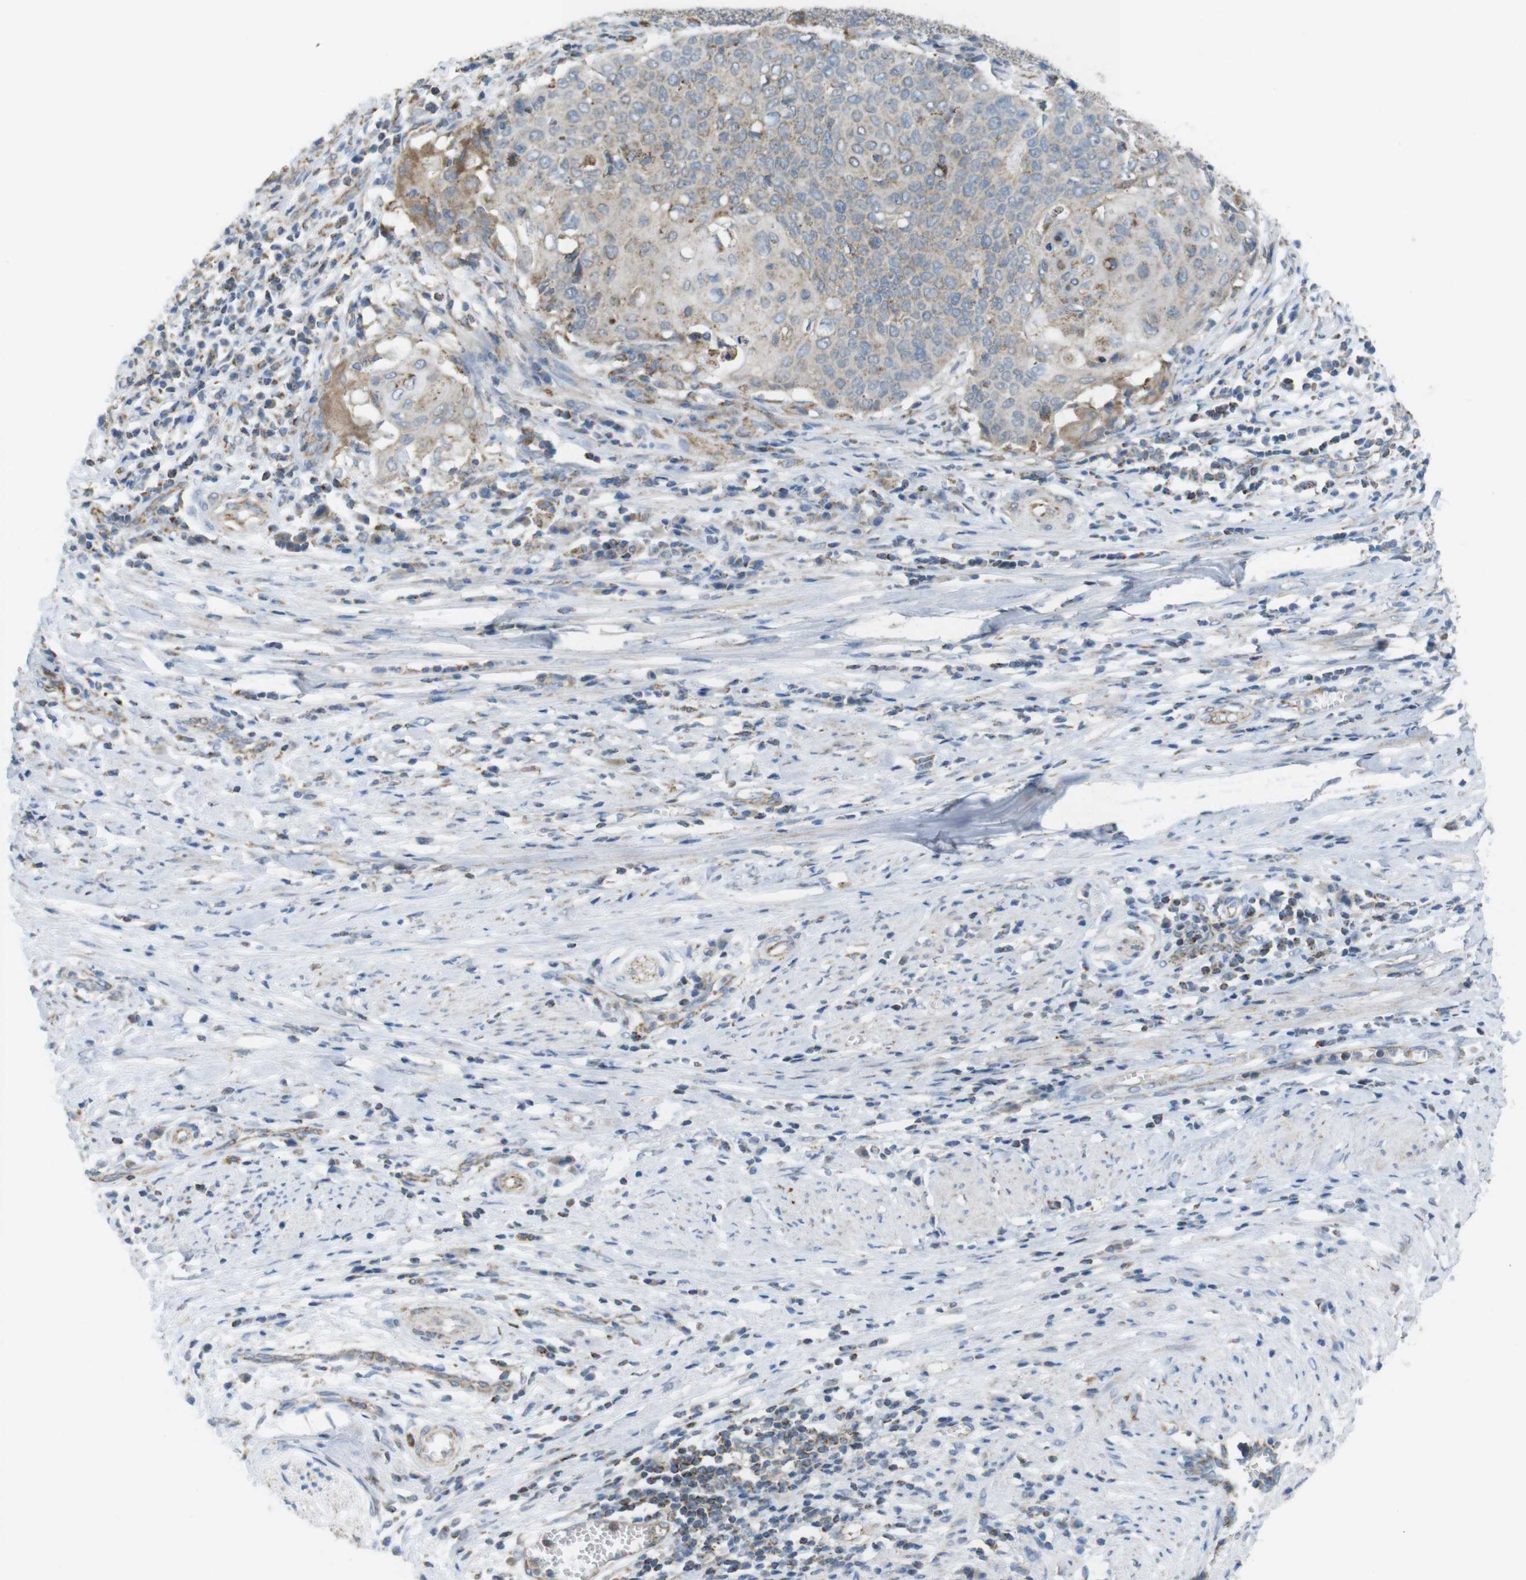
{"staining": {"intensity": "weak", "quantity": ">75%", "location": "cytoplasmic/membranous"}, "tissue": "cervical cancer", "cell_type": "Tumor cells", "image_type": "cancer", "snomed": [{"axis": "morphology", "description": "Squamous cell carcinoma, NOS"}, {"axis": "topography", "description": "Cervix"}], "caption": "This is an image of IHC staining of cervical squamous cell carcinoma, which shows weak positivity in the cytoplasmic/membranous of tumor cells.", "gene": "GRIK2", "patient": {"sex": "female", "age": 39}}